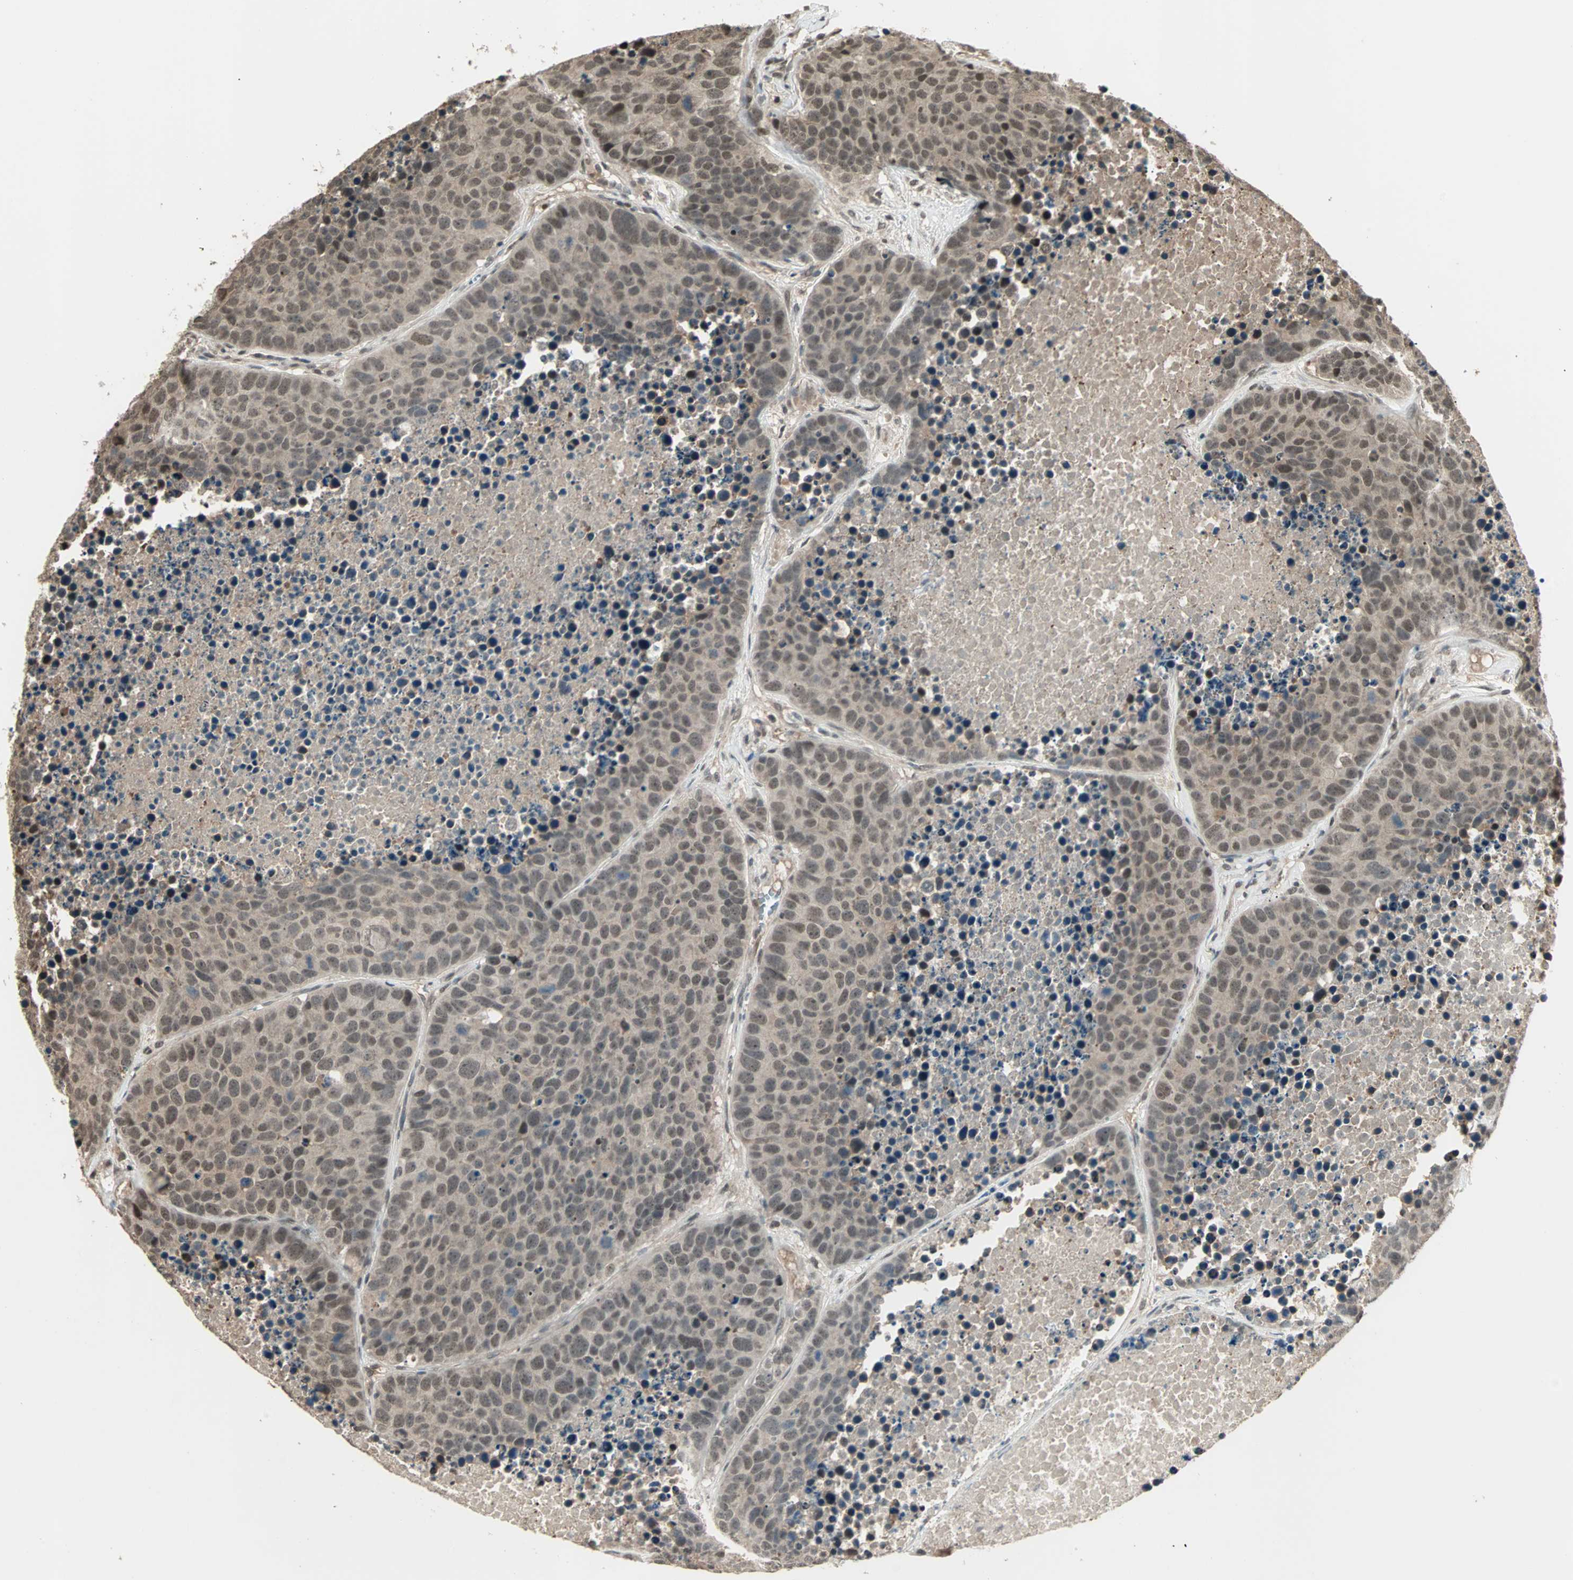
{"staining": {"intensity": "weak", "quantity": ">75%", "location": "cytoplasmic/membranous,nuclear"}, "tissue": "carcinoid", "cell_type": "Tumor cells", "image_type": "cancer", "snomed": [{"axis": "morphology", "description": "Carcinoid, malignant, NOS"}, {"axis": "topography", "description": "Lung"}], "caption": "The photomicrograph reveals a brown stain indicating the presence of a protein in the cytoplasmic/membranous and nuclear of tumor cells in carcinoid (malignant).", "gene": "ZNF701", "patient": {"sex": "male", "age": 60}}